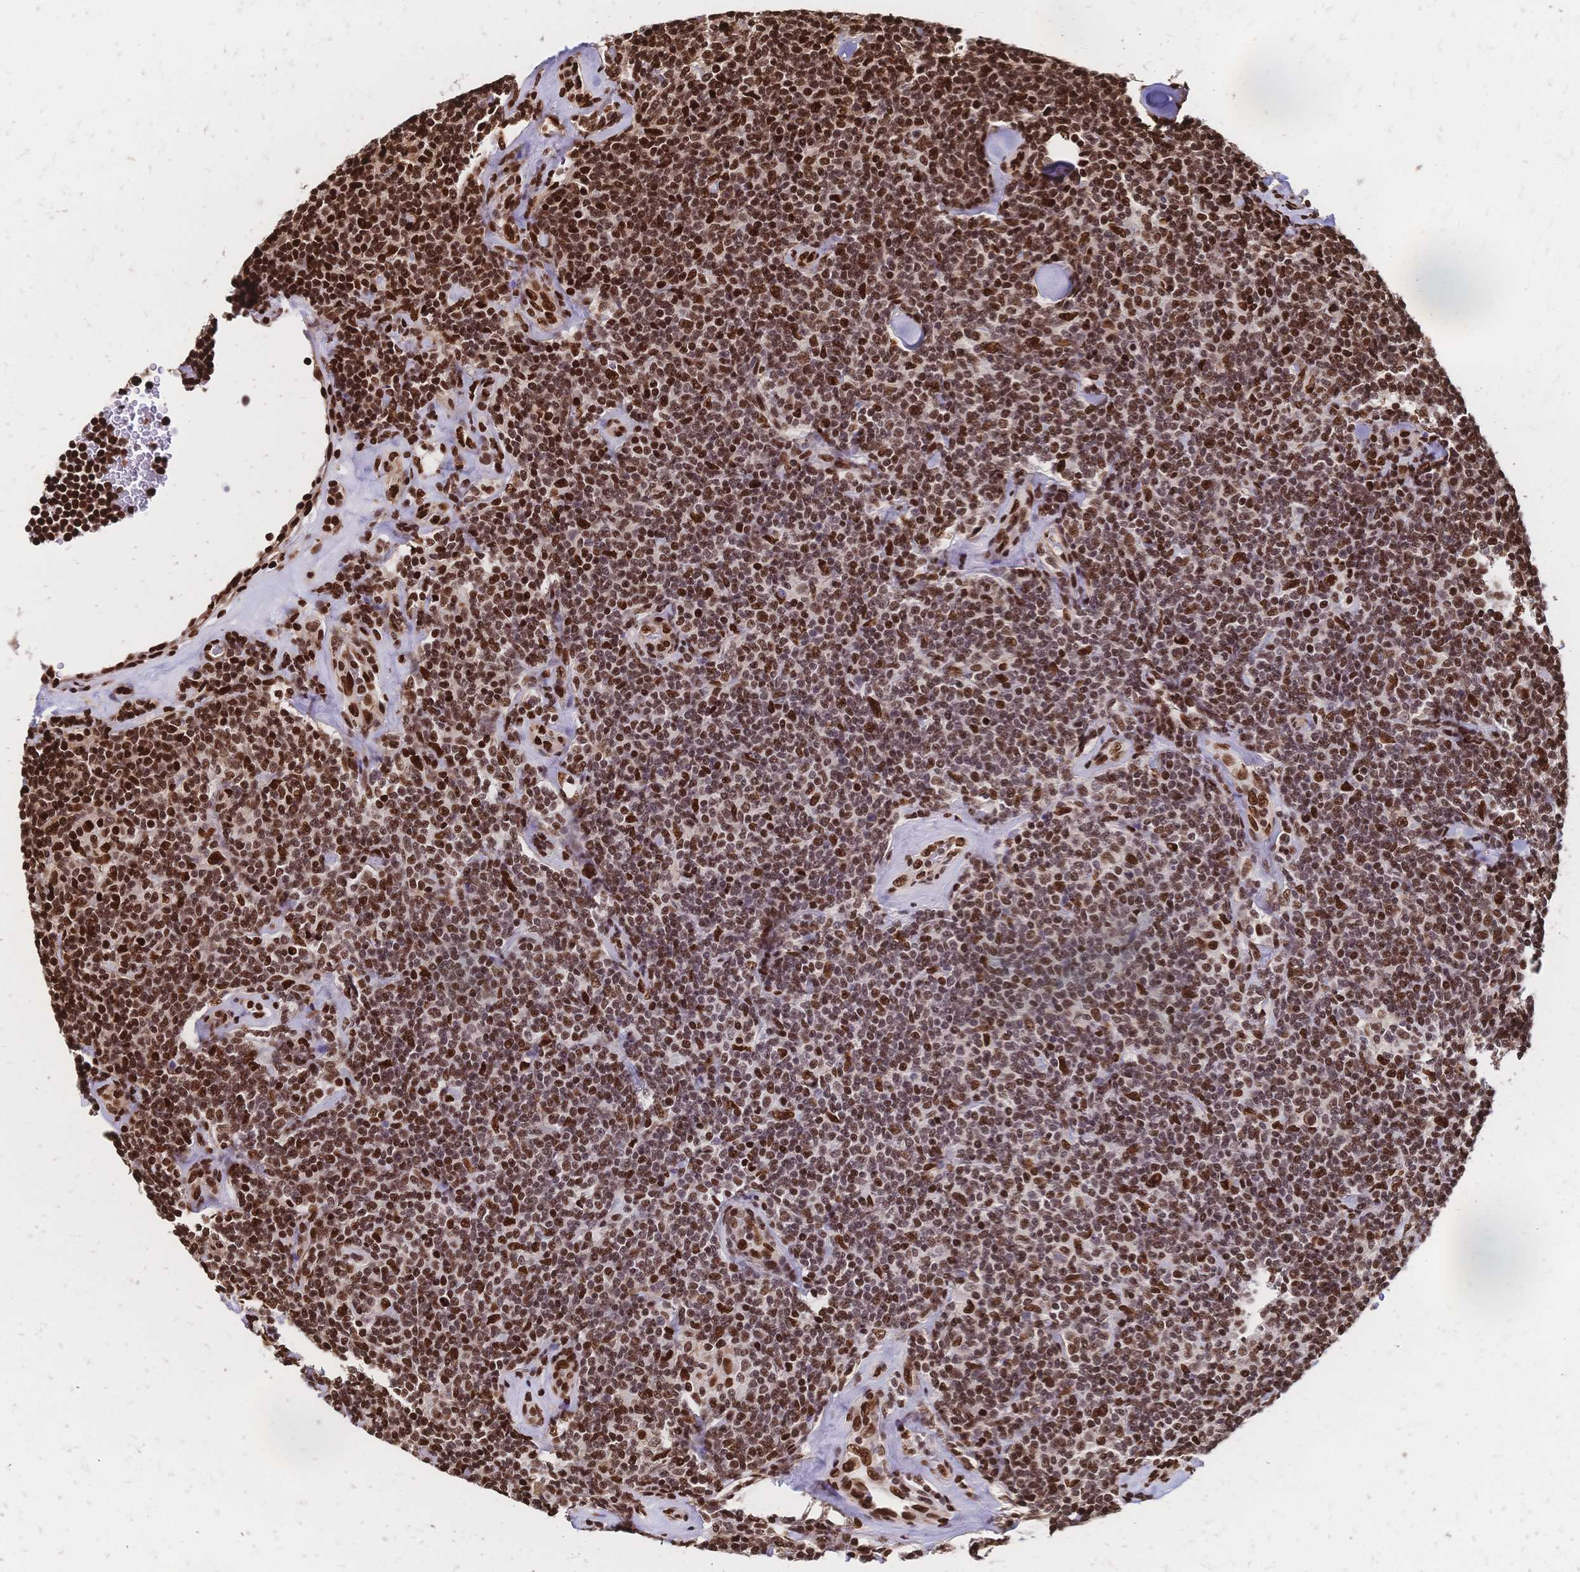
{"staining": {"intensity": "moderate", "quantity": ">75%", "location": "nuclear"}, "tissue": "lymphoma", "cell_type": "Tumor cells", "image_type": "cancer", "snomed": [{"axis": "morphology", "description": "Malignant lymphoma, non-Hodgkin's type, Low grade"}, {"axis": "topography", "description": "Lymph node"}], "caption": "DAB immunohistochemical staining of lymphoma reveals moderate nuclear protein positivity in about >75% of tumor cells. (DAB IHC, brown staining for protein, blue staining for nuclei).", "gene": "HDGF", "patient": {"sex": "female", "age": 56}}